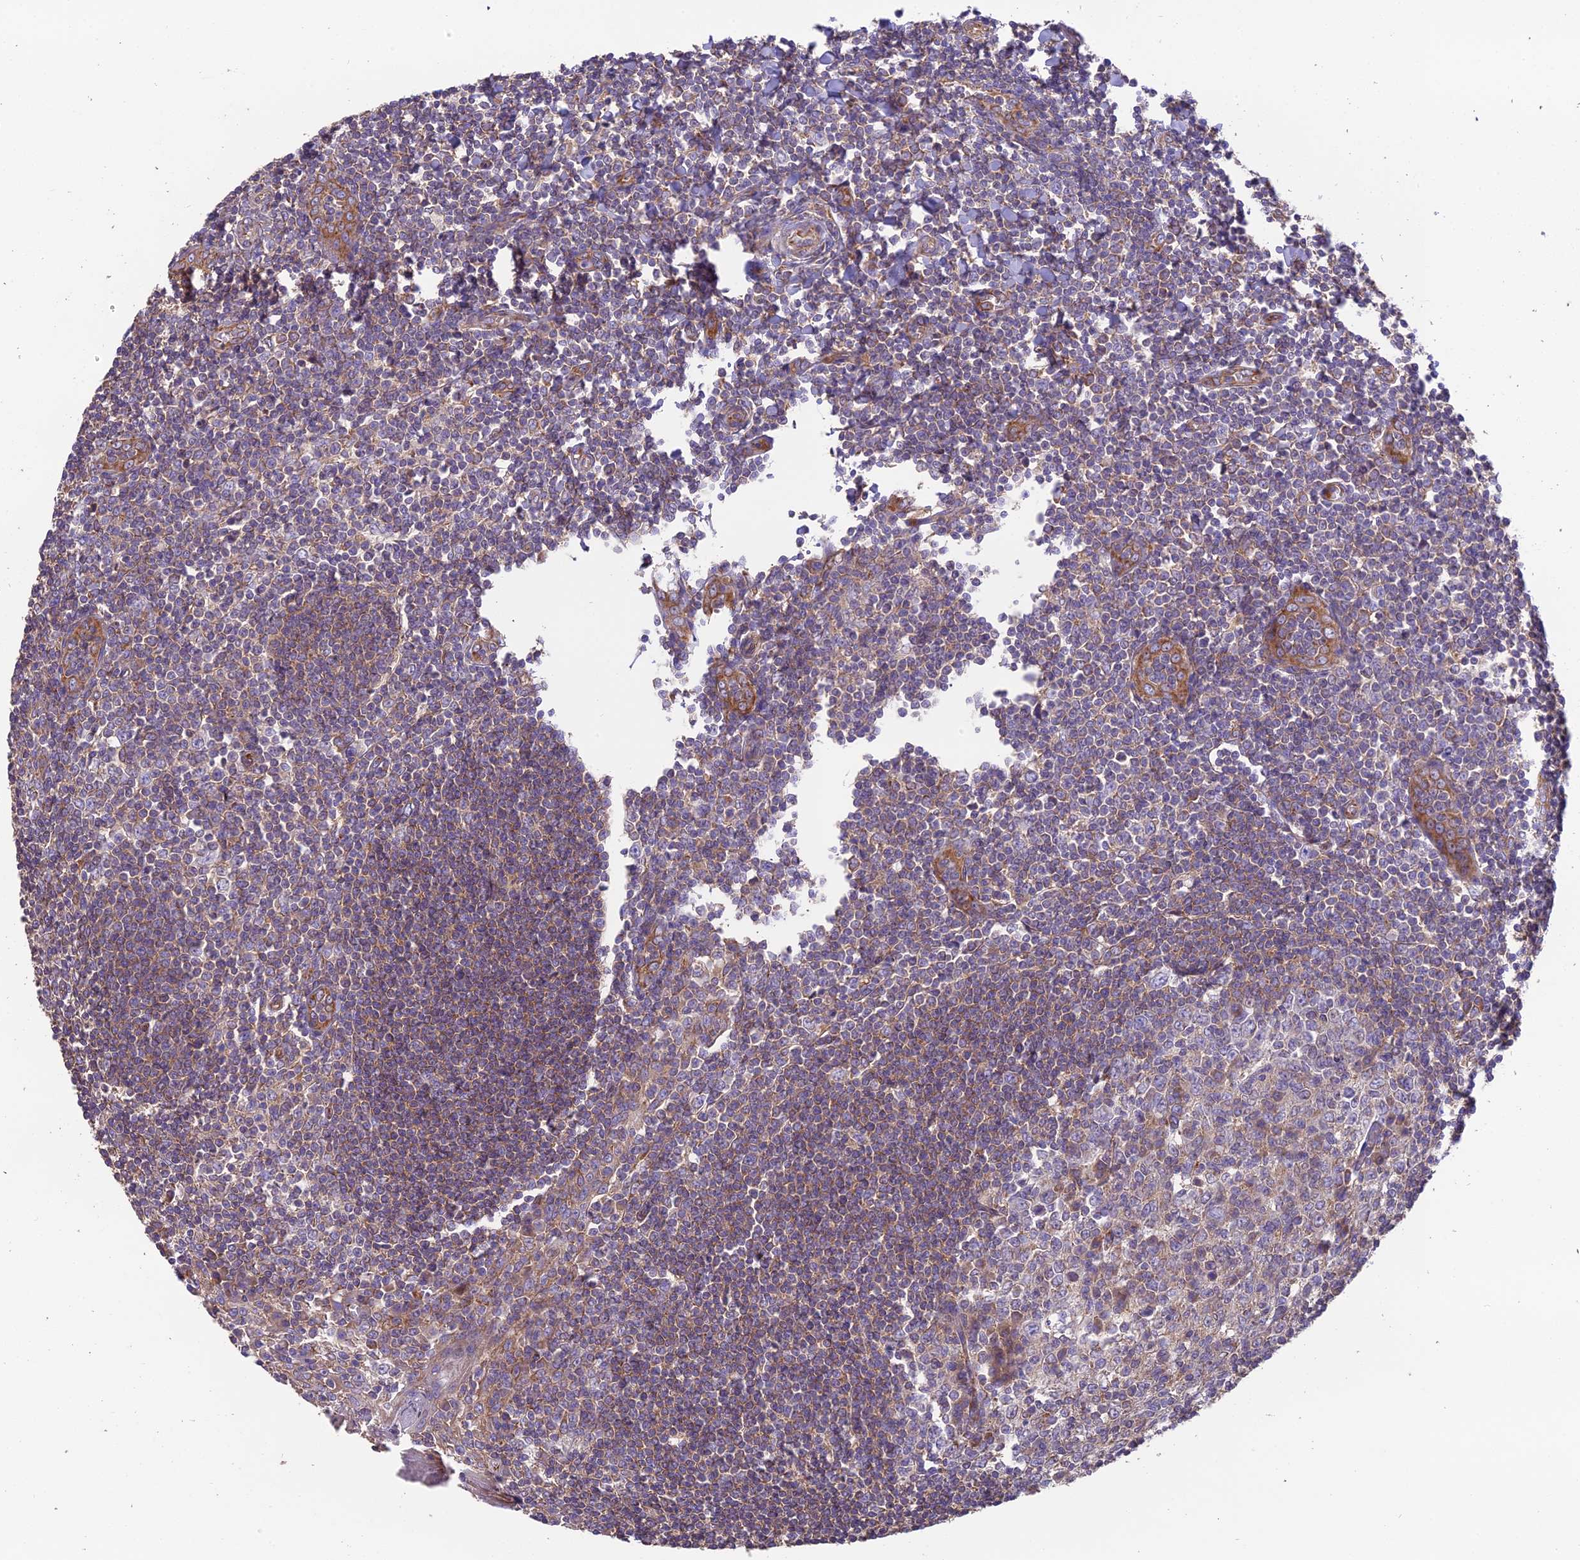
{"staining": {"intensity": "weak", "quantity": "<25%", "location": "cytoplasmic/membranous"}, "tissue": "tonsil", "cell_type": "Germinal center cells", "image_type": "normal", "snomed": [{"axis": "morphology", "description": "Normal tissue, NOS"}, {"axis": "topography", "description": "Tonsil"}], "caption": "Germinal center cells show no significant protein staining in unremarkable tonsil. (DAB (3,3'-diaminobenzidine) immunohistochemistry visualized using brightfield microscopy, high magnification).", "gene": "BLOC1S4", "patient": {"sex": "male", "age": 27}}